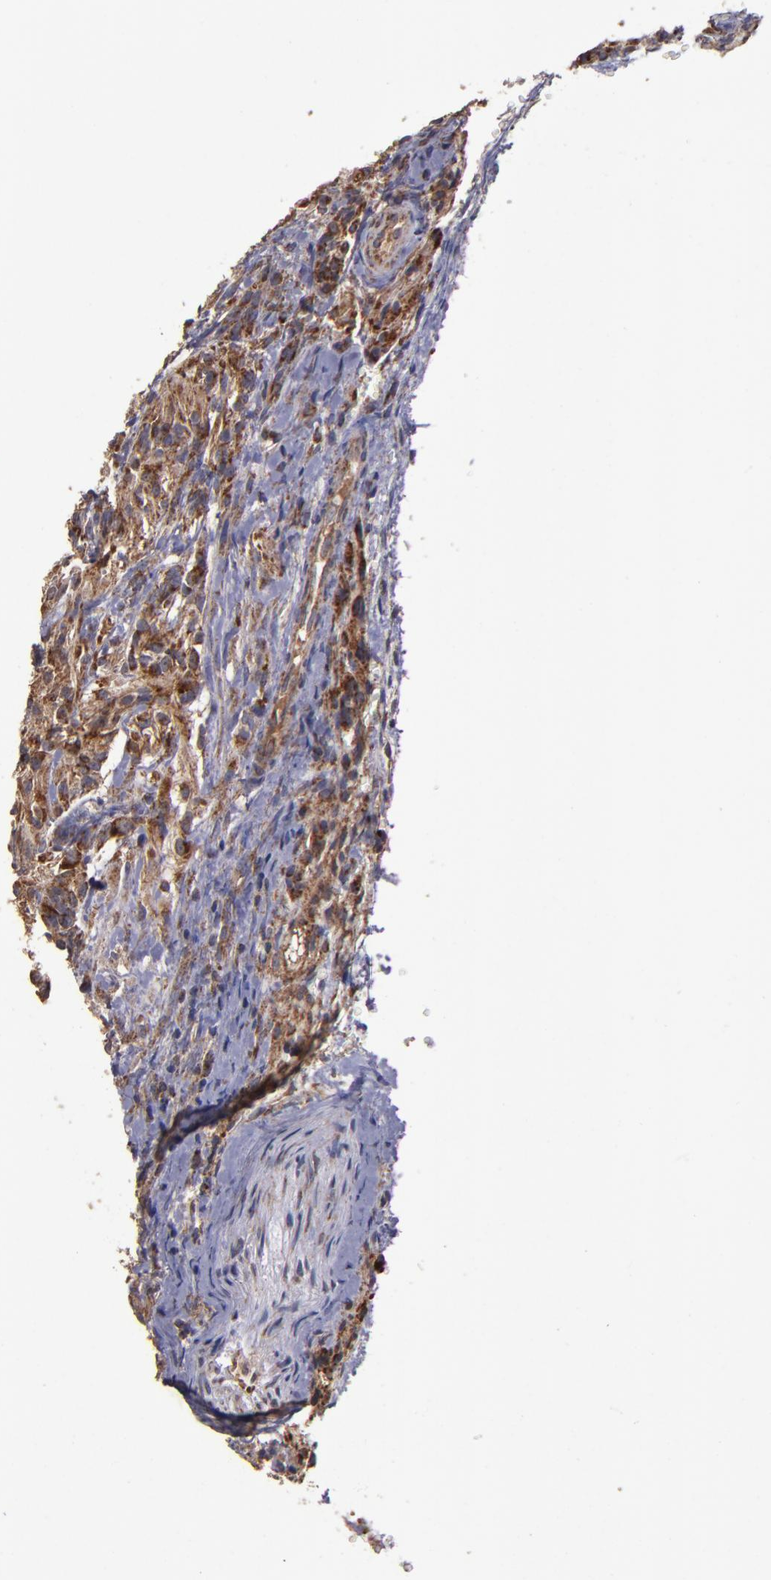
{"staining": {"intensity": "strong", "quantity": ">75%", "location": "cytoplasmic/membranous"}, "tissue": "glioma", "cell_type": "Tumor cells", "image_type": "cancer", "snomed": [{"axis": "morphology", "description": "Normal tissue, NOS"}, {"axis": "morphology", "description": "Glioma, malignant, High grade"}, {"axis": "topography", "description": "Cerebral cortex"}], "caption": "Protein expression by immunohistochemistry demonstrates strong cytoplasmic/membranous positivity in approximately >75% of tumor cells in glioma.", "gene": "TIMM9", "patient": {"sex": "male", "age": 56}}